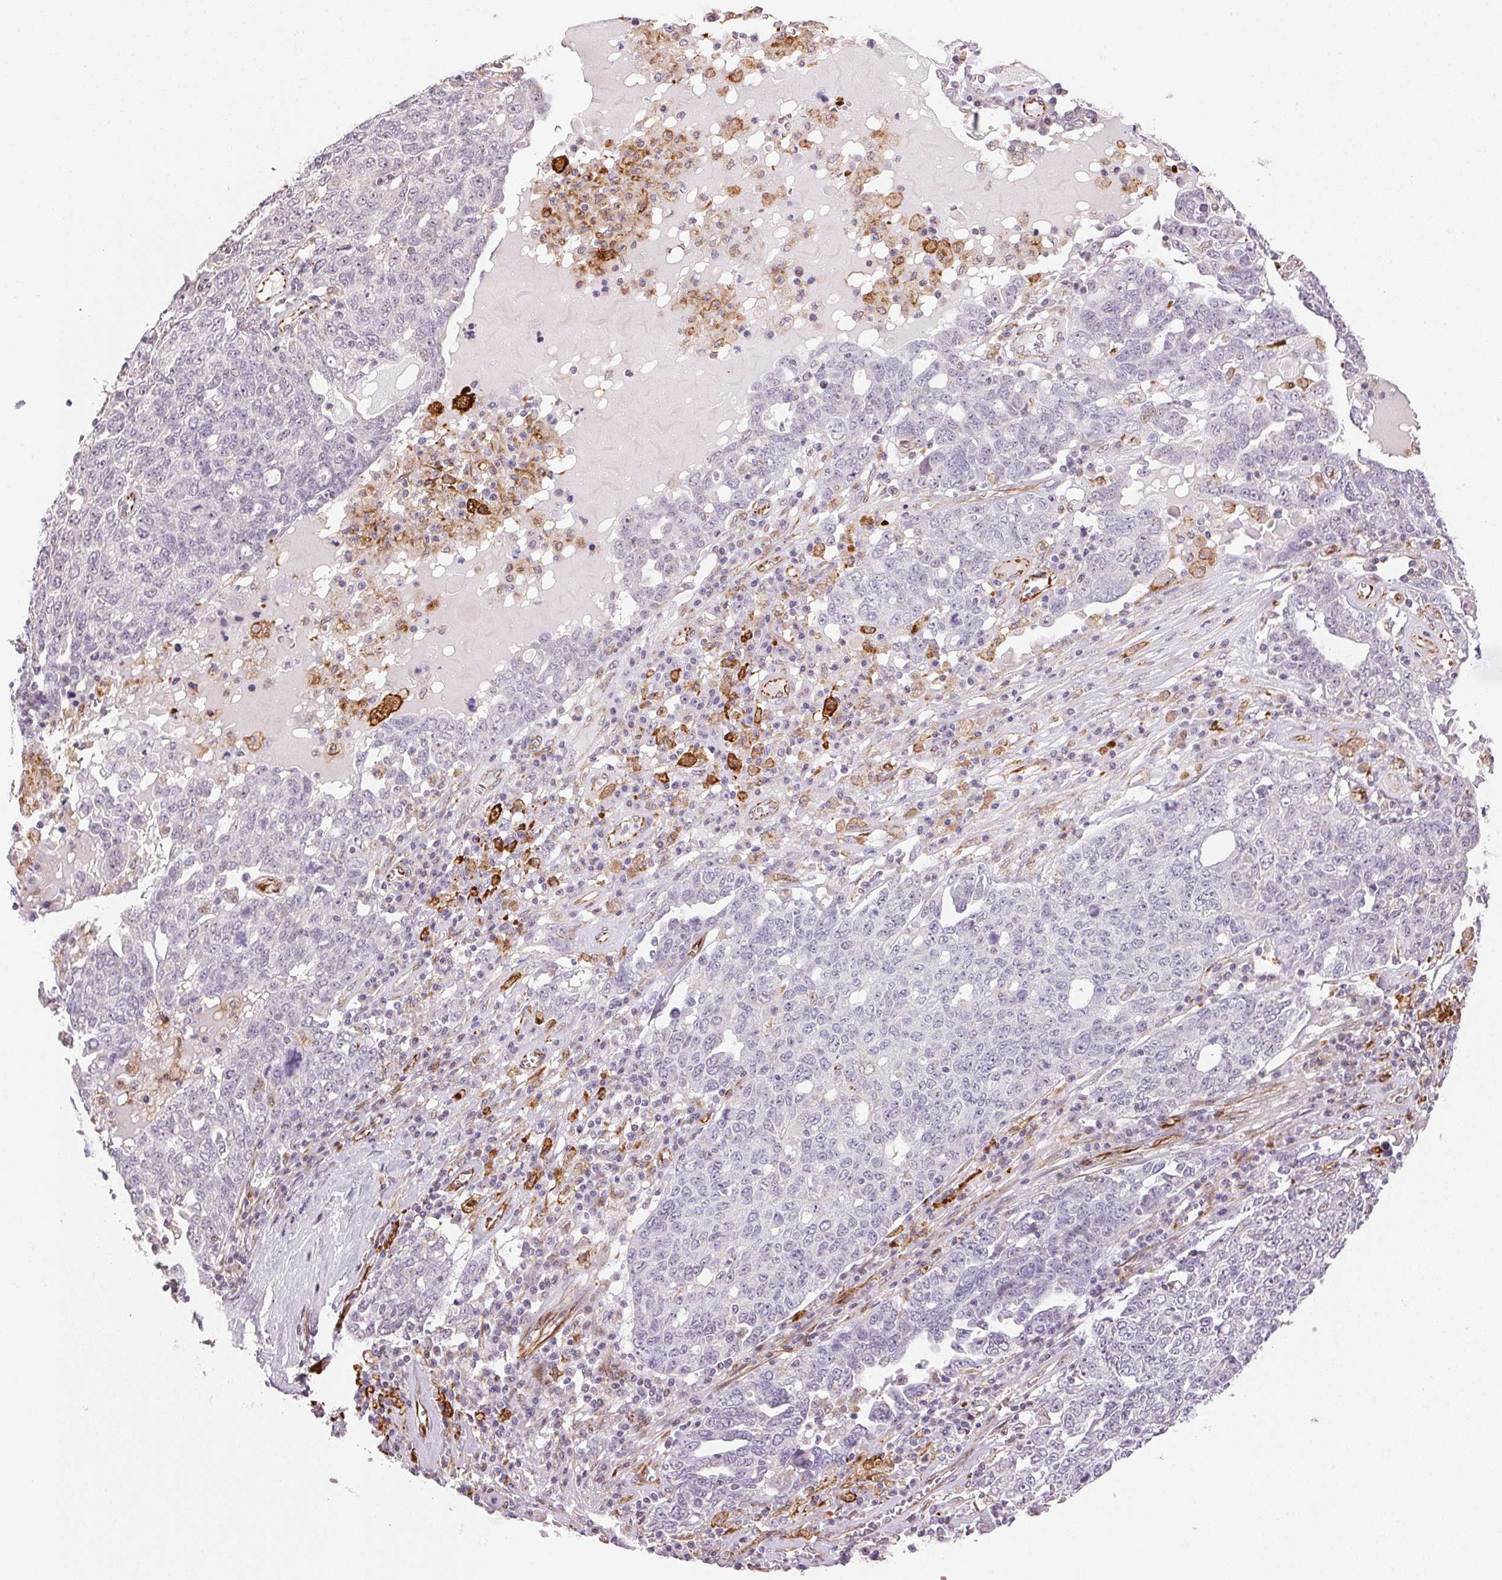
{"staining": {"intensity": "negative", "quantity": "none", "location": "none"}, "tissue": "ovarian cancer", "cell_type": "Tumor cells", "image_type": "cancer", "snomed": [{"axis": "morphology", "description": "Carcinoma, endometroid"}, {"axis": "topography", "description": "Ovary"}], "caption": "The histopathology image displays no staining of tumor cells in ovarian endometroid carcinoma. Nuclei are stained in blue.", "gene": "GYG2", "patient": {"sex": "female", "age": 62}}